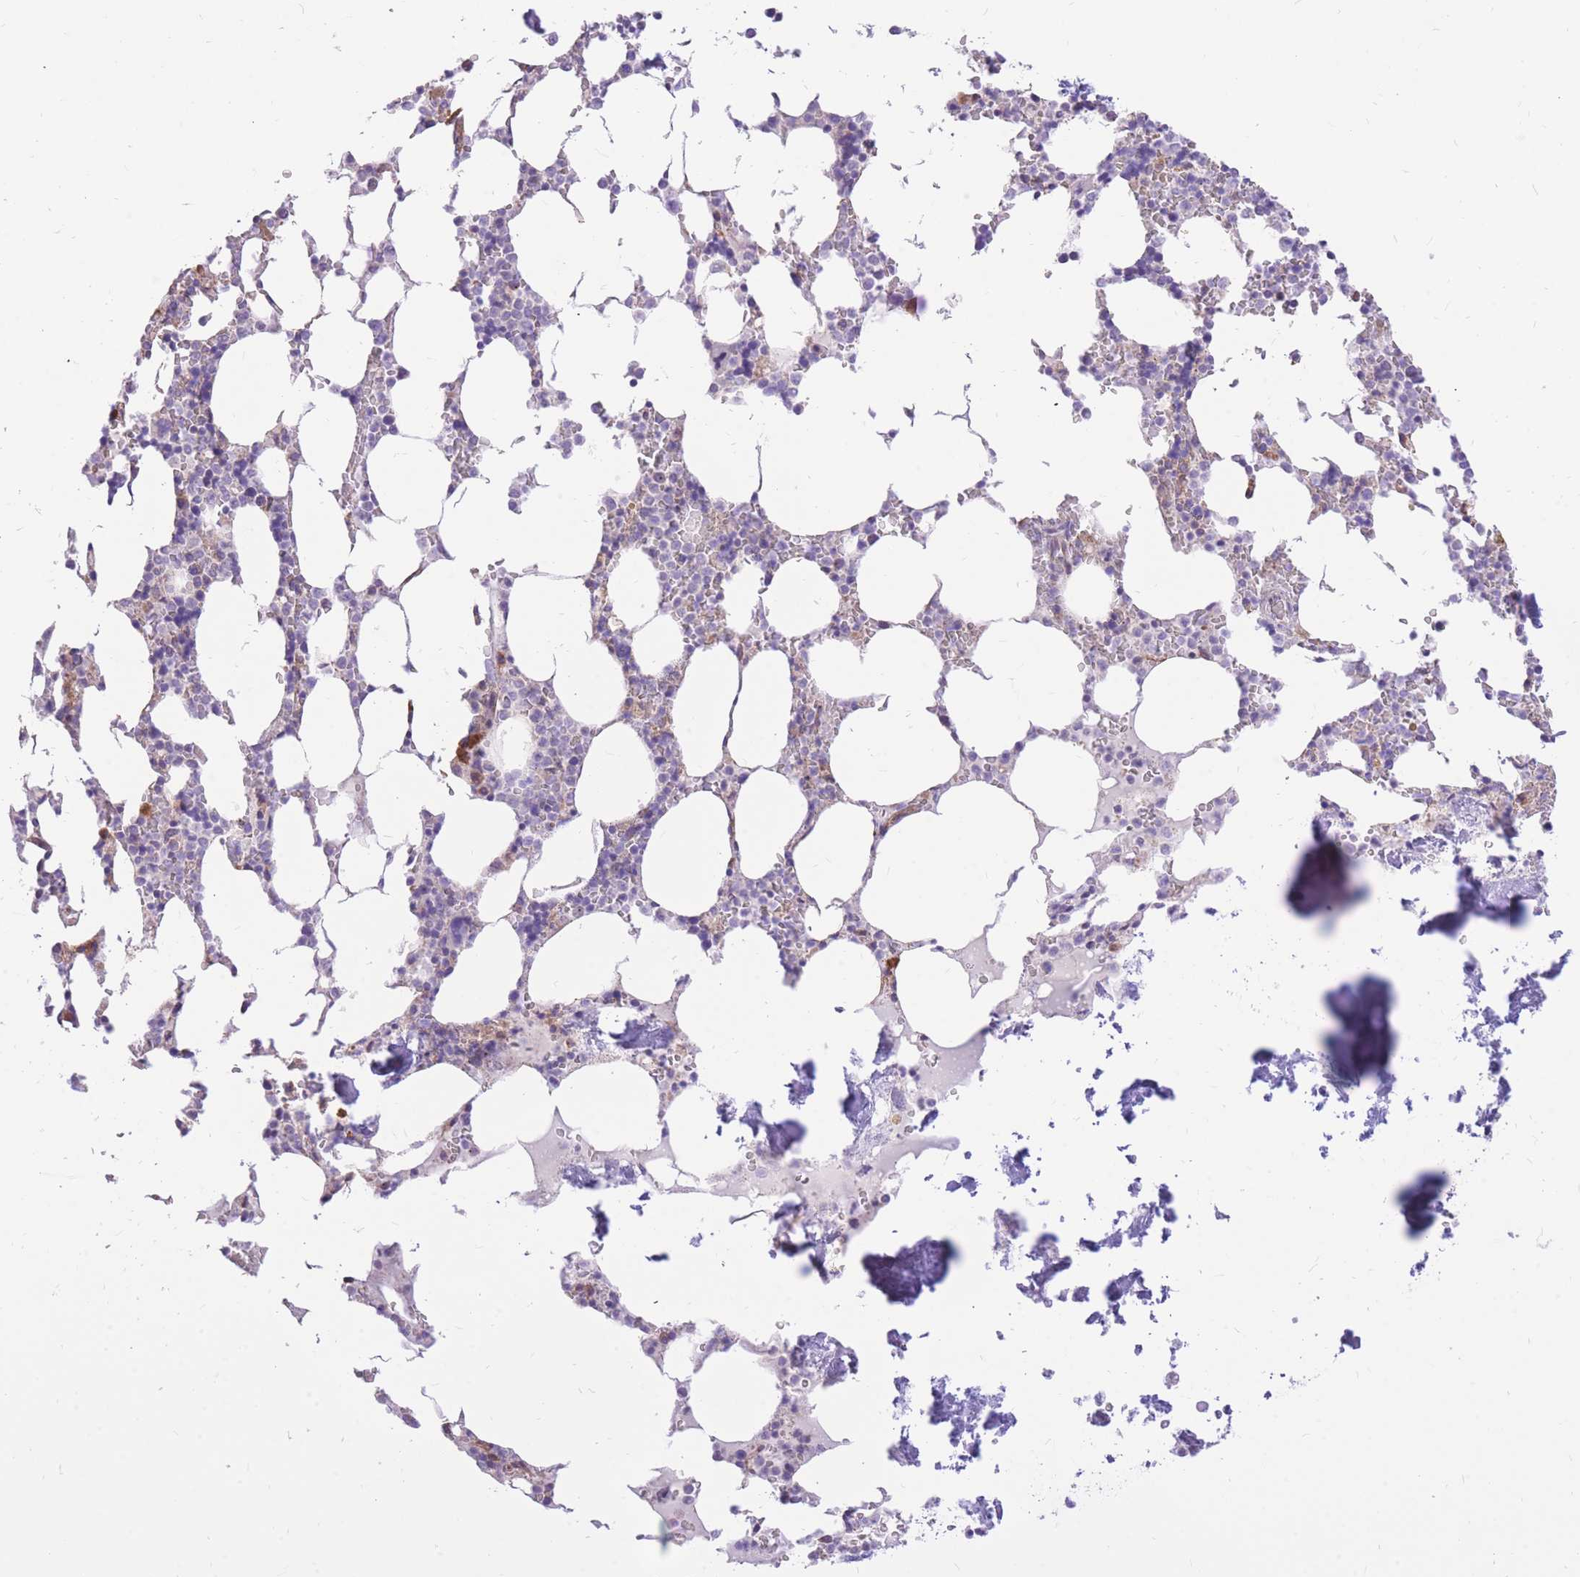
{"staining": {"intensity": "moderate", "quantity": "<25%", "location": "cytoplasmic/membranous"}, "tissue": "bone marrow", "cell_type": "Hematopoietic cells", "image_type": "normal", "snomed": [{"axis": "morphology", "description": "Normal tissue, NOS"}, {"axis": "topography", "description": "Bone marrow"}], "caption": "Human bone marrow stained with a brown dye reveals moderate cytoplasmic/membranous positive staining in about <25% of hematopoietic cells.", "gene": "TOPAZ1", "patient": {"sex": "male", "age": 64}}